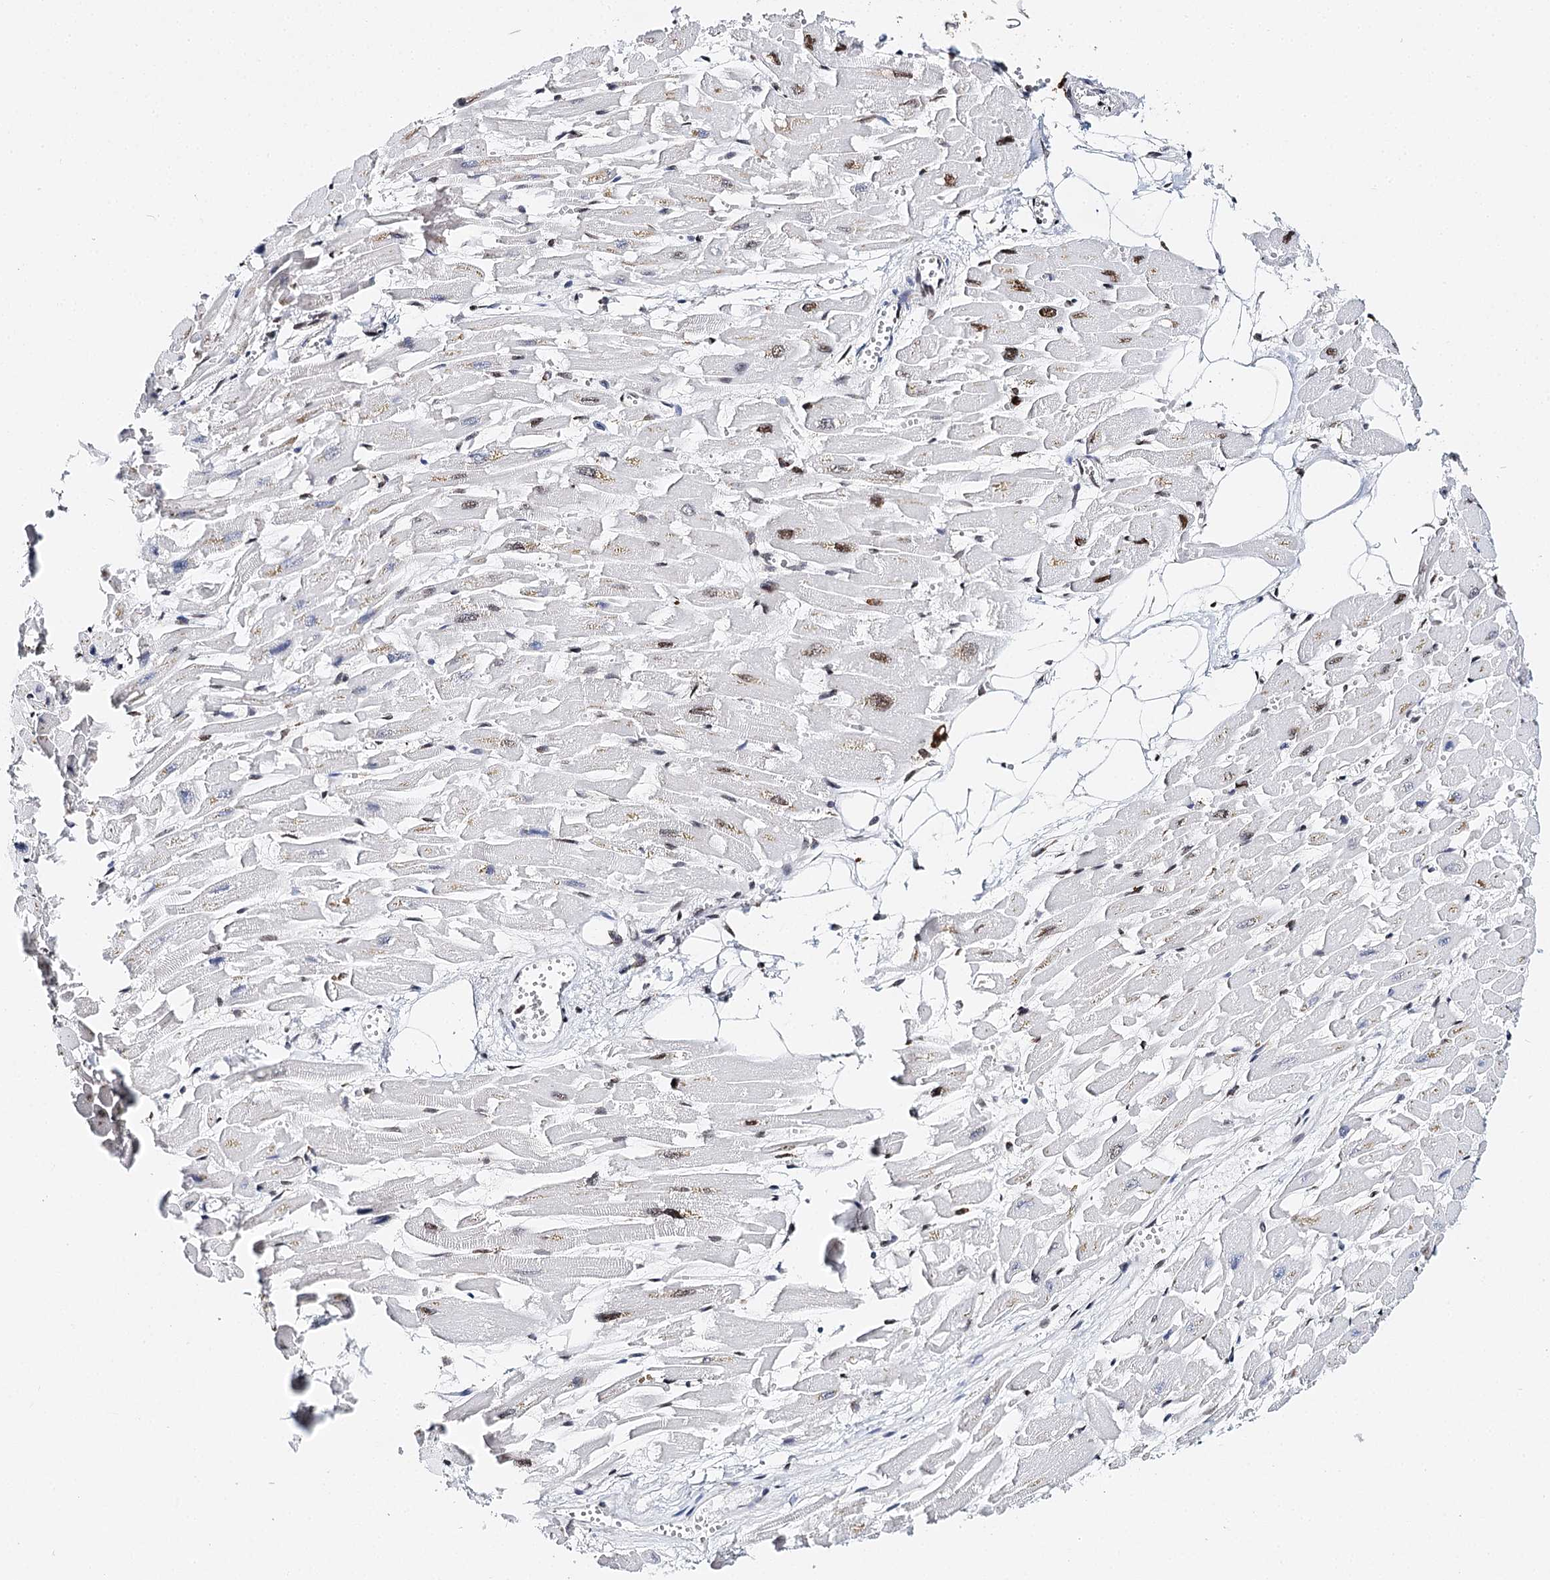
{"staining": {"intensity": "moderate", "quantity": "<25%", "location": "nuclear"}, "tissue": "heart muscle", "cell_type": "Cardiomyocytes", "image_type": "normal", "snomed": [{"axis": "morphology", "description": "Normal tissue, NOS"}, {"axis": "topography", "description": "Heart"}], "caption": "An immunohistochemistry histopathology image of normal tissue is shown. Protein staining in brown labels moderate nuclear positivity in heart muscle within cardiomyocytes.", "gene": "BARD1", "patient": {"sex": "female", "age": 64}}